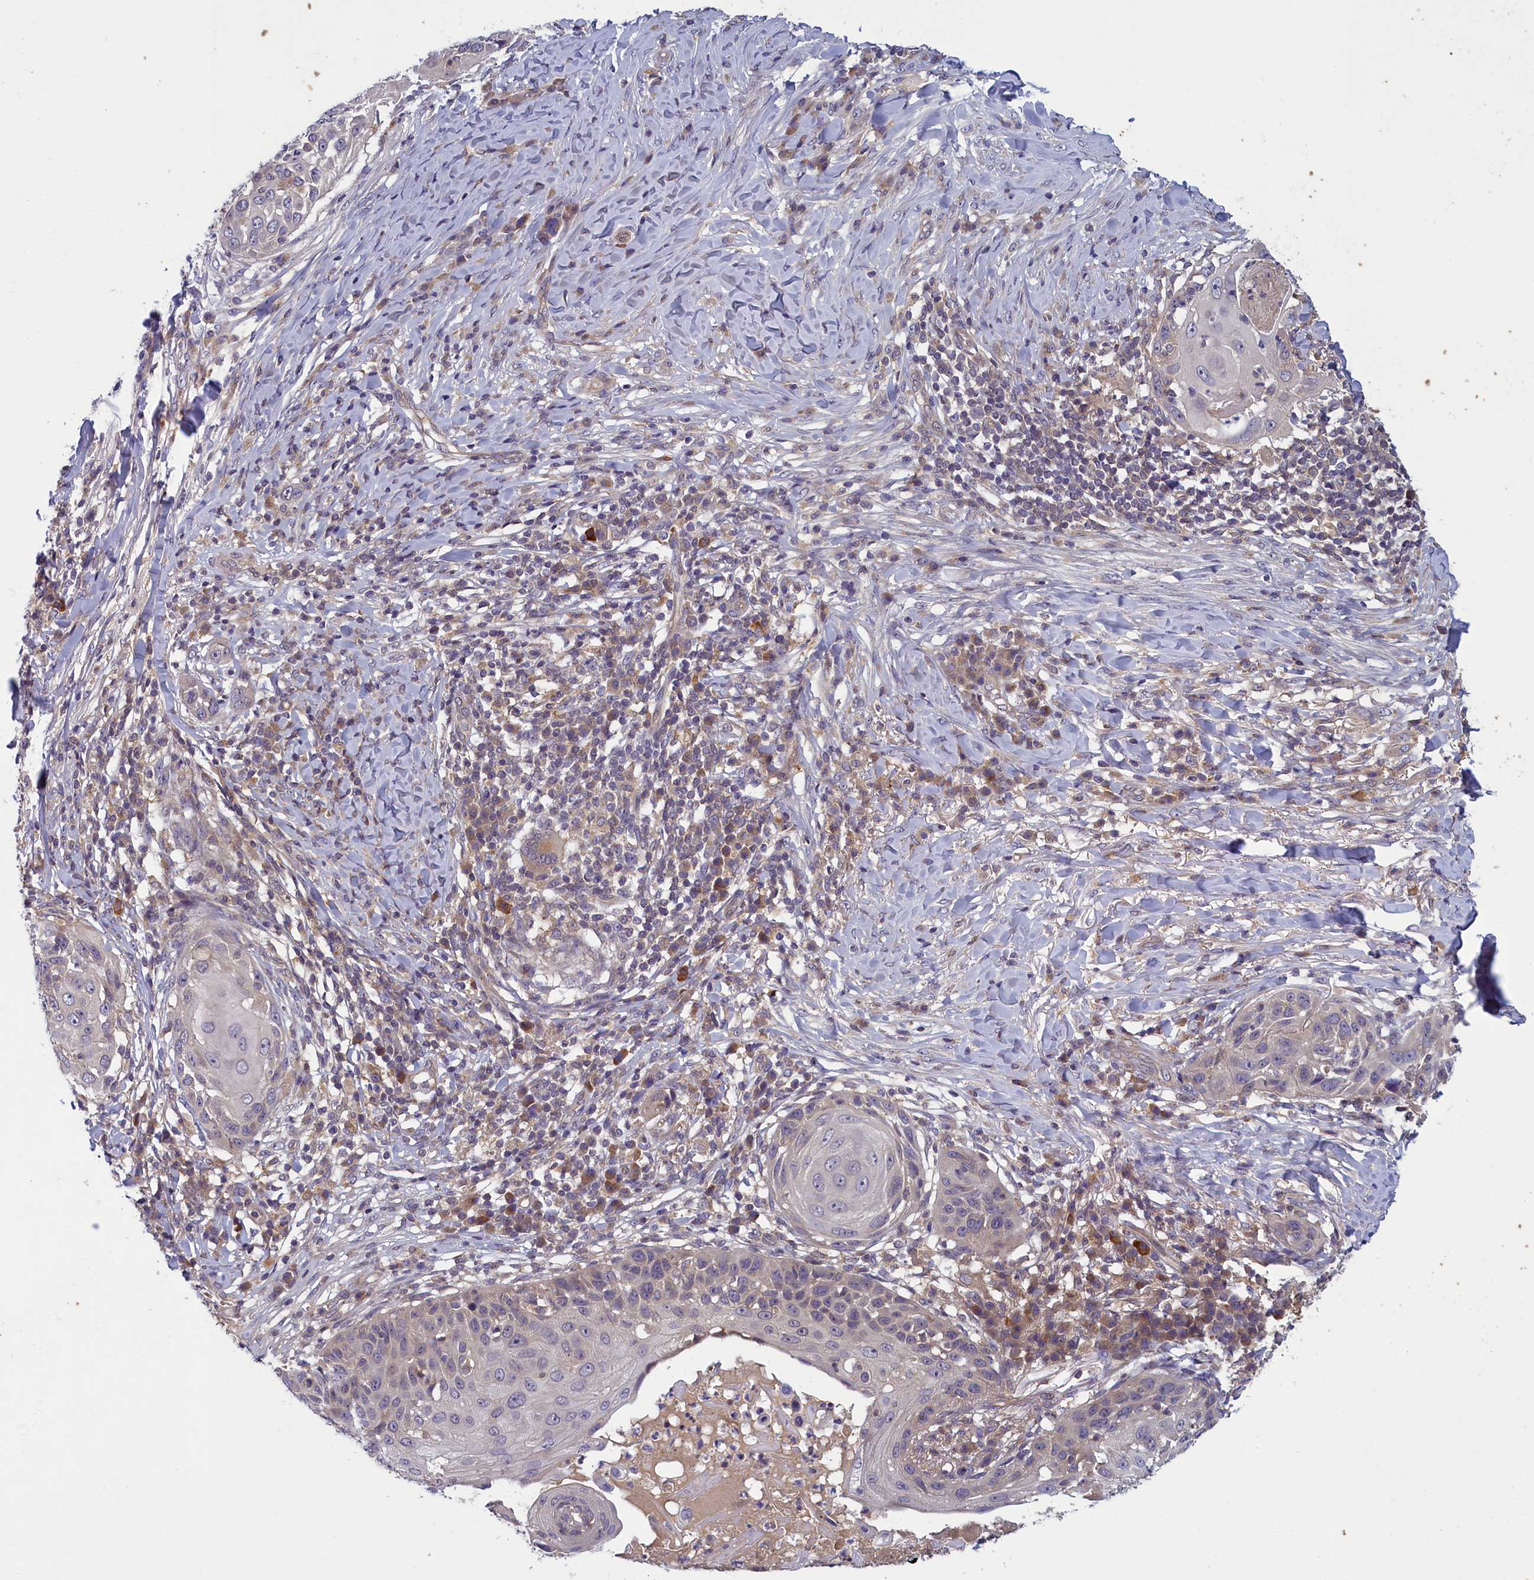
{"staining": {"intensity": "negative", "quantity": "none", "location": "none"}, "tissue": "skin cancer", "cell_type": "Tumor cells", "image_type": "cancer", "snomed": [{"axis": "morphology", "description": "Squamous cell carcinoma, NOS"}, {"axis": "topography", "description": "Skin"}], "caption": "IHC of human skin cancer (squamous cell carcinoma) displays no positivity in tumor cells. (DAB (3,3'-diaminobenzidine) IHC, high magnification).", "gene": "NUBP1", "patient": {"sex": "female", "age": 44}}